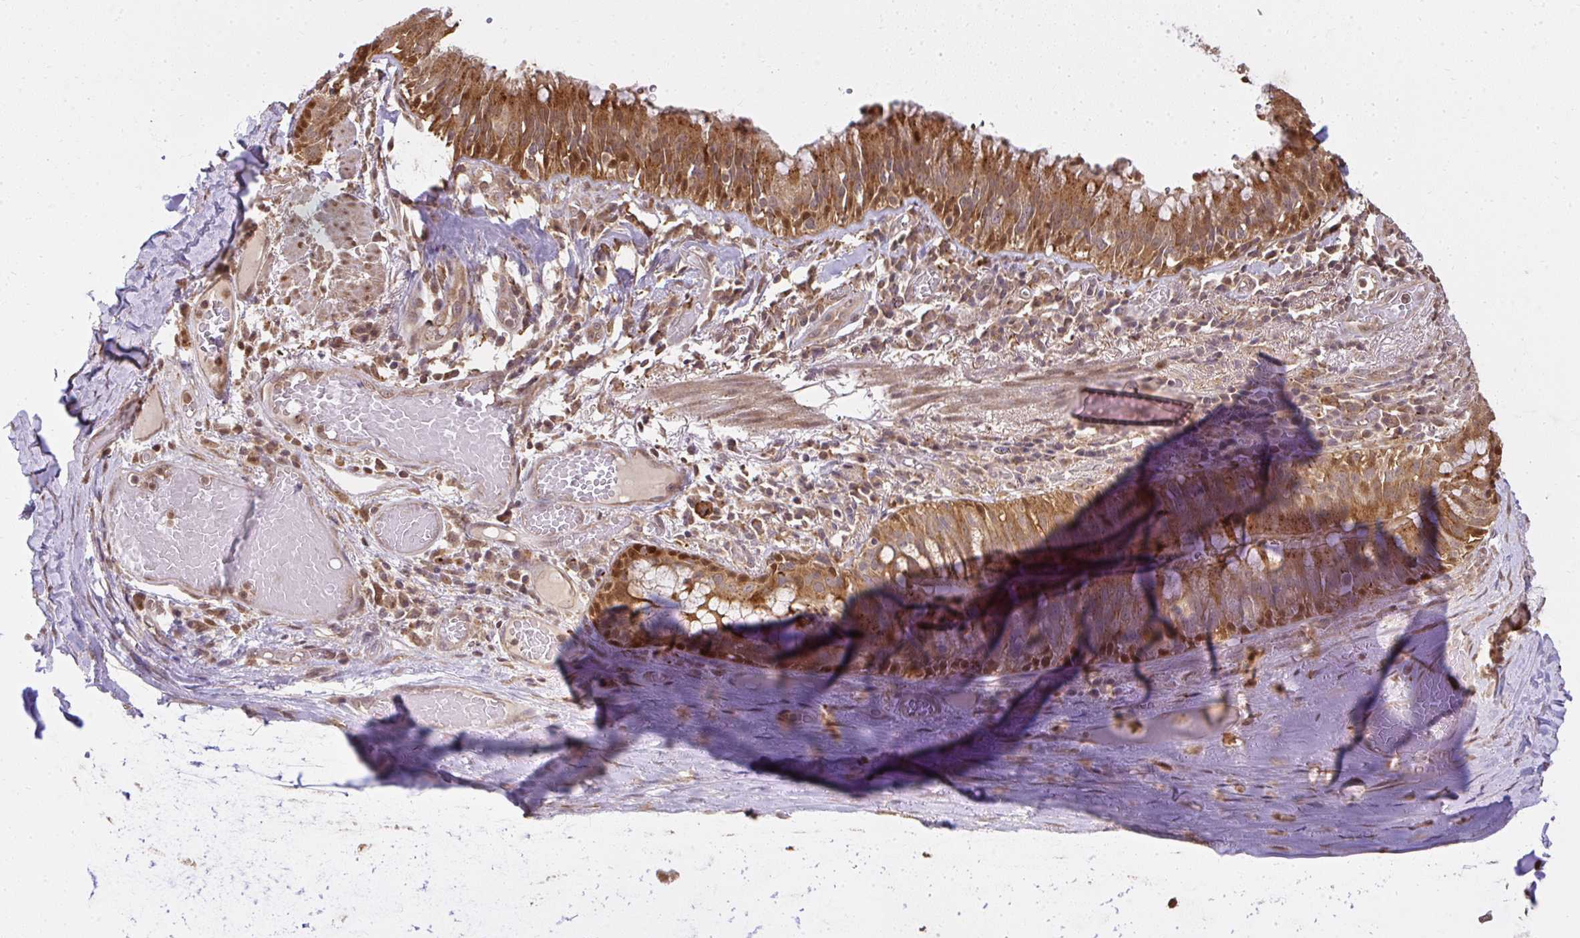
{"staining": {"intensity": "moderate", "quantity": "25%-75%", "location": "nuclear"}, "tissue": "soft tissue", "cell_type": "Fibroblasts", "image_type": "normal", "snomed": [{"axis": "morphology", "description": "Normal tissue, NOS"}, {"axis": "topography", "description": "Cartilage tissue"}, {"axis": "topography", "description": "Bronchus"}], "caption": "A high-resolution image shows immunohistochemistry staining of benign soft tissue, which displays moderate nuclear staining in about 25%-75% of fibroblasts.", "gene": "LARS2", "patient": {"sex": "male", "age": 56}}